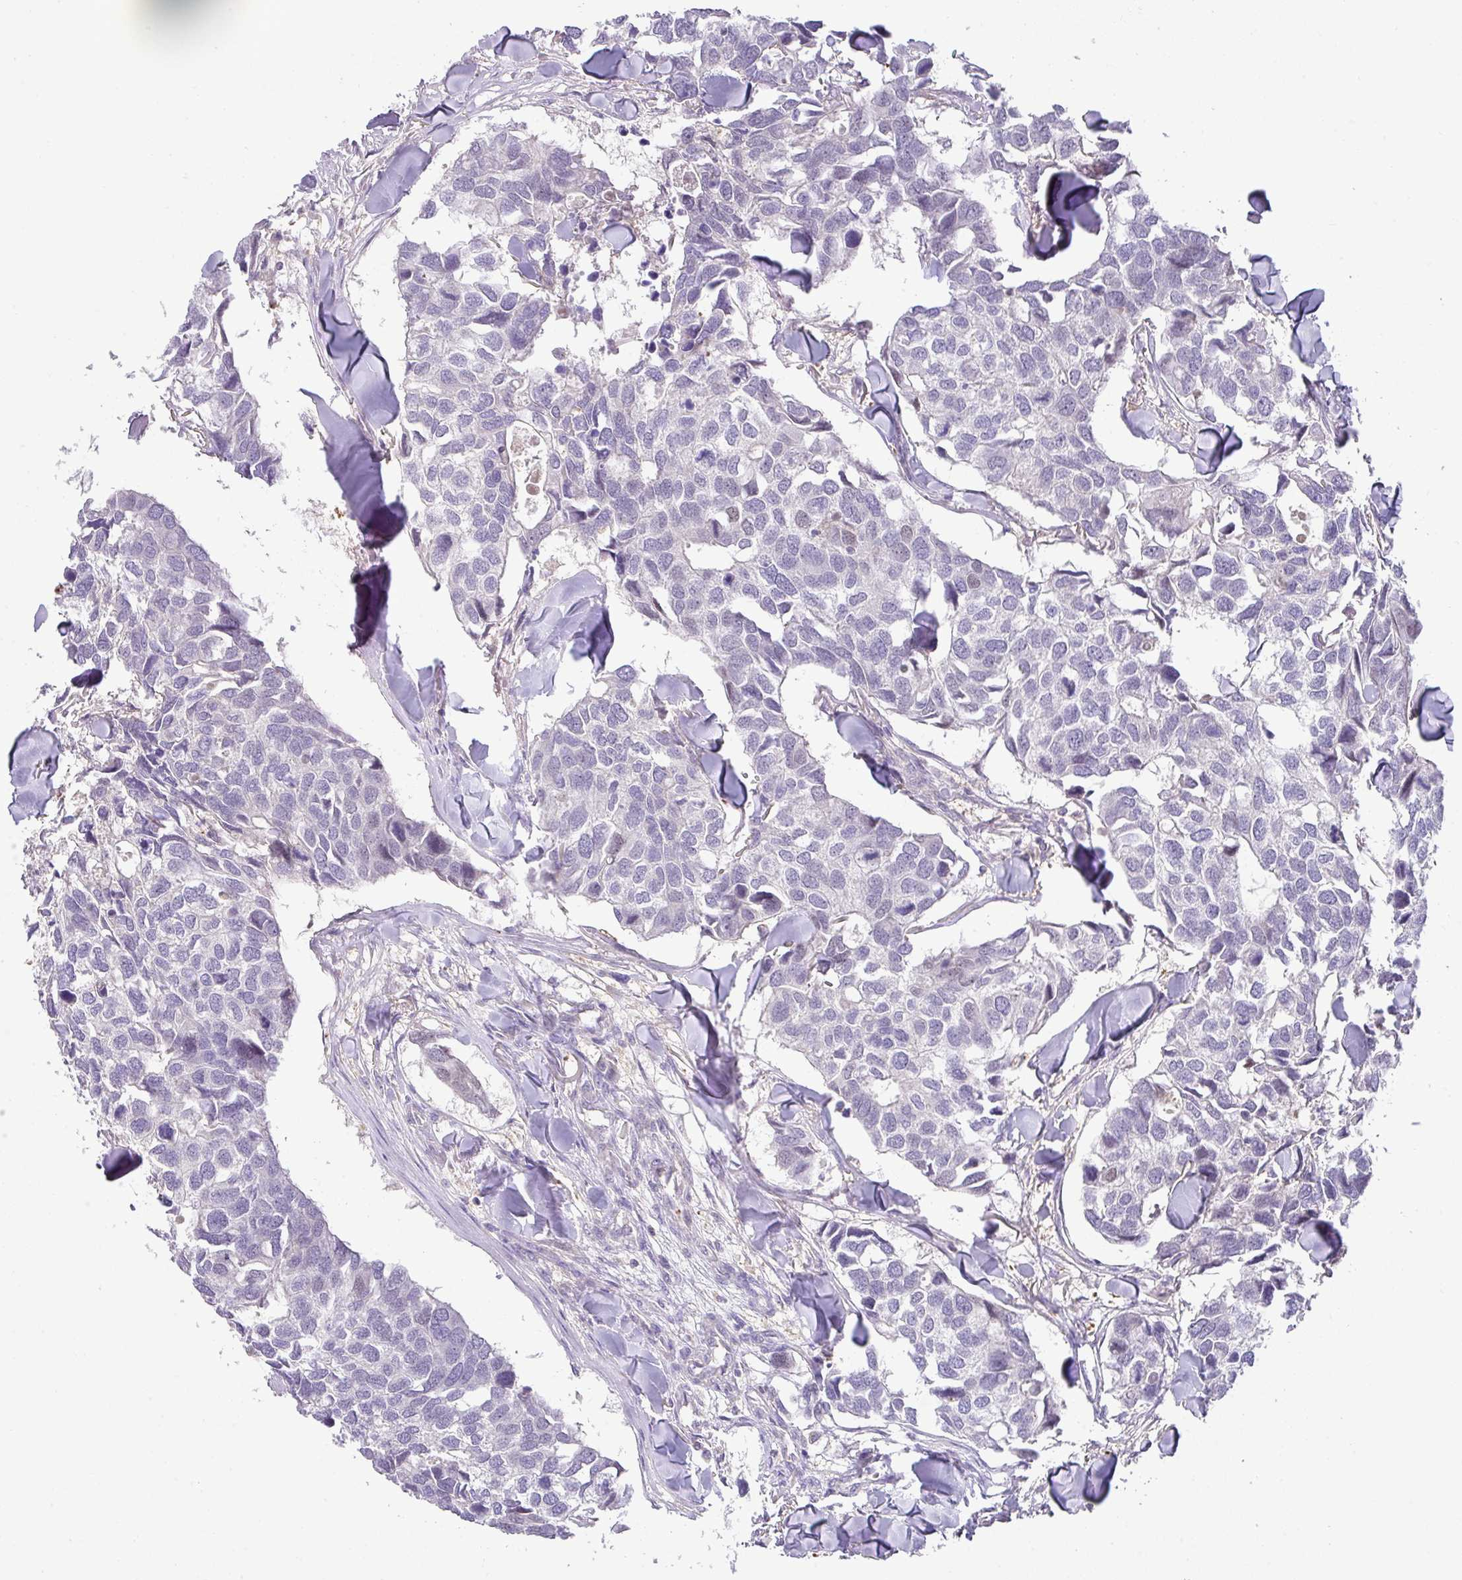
{"staining": {"intensity": "negative", "quantity": "none", "location": "none"}, "tissue": "breast cancer", "cell_type": "Tumor cells", "image_type": "cancer", "snomed": [{"axis": "morphology", "description": "Duct carcinoma"}, {"axis": "topography", "description": "Breast"}], "caption": "Photomicrograph shows no protein staining in tumor cells of breast cancer tissue.", "gene": "HOXC13", "patient": {"sex": "female", "age": 83}}